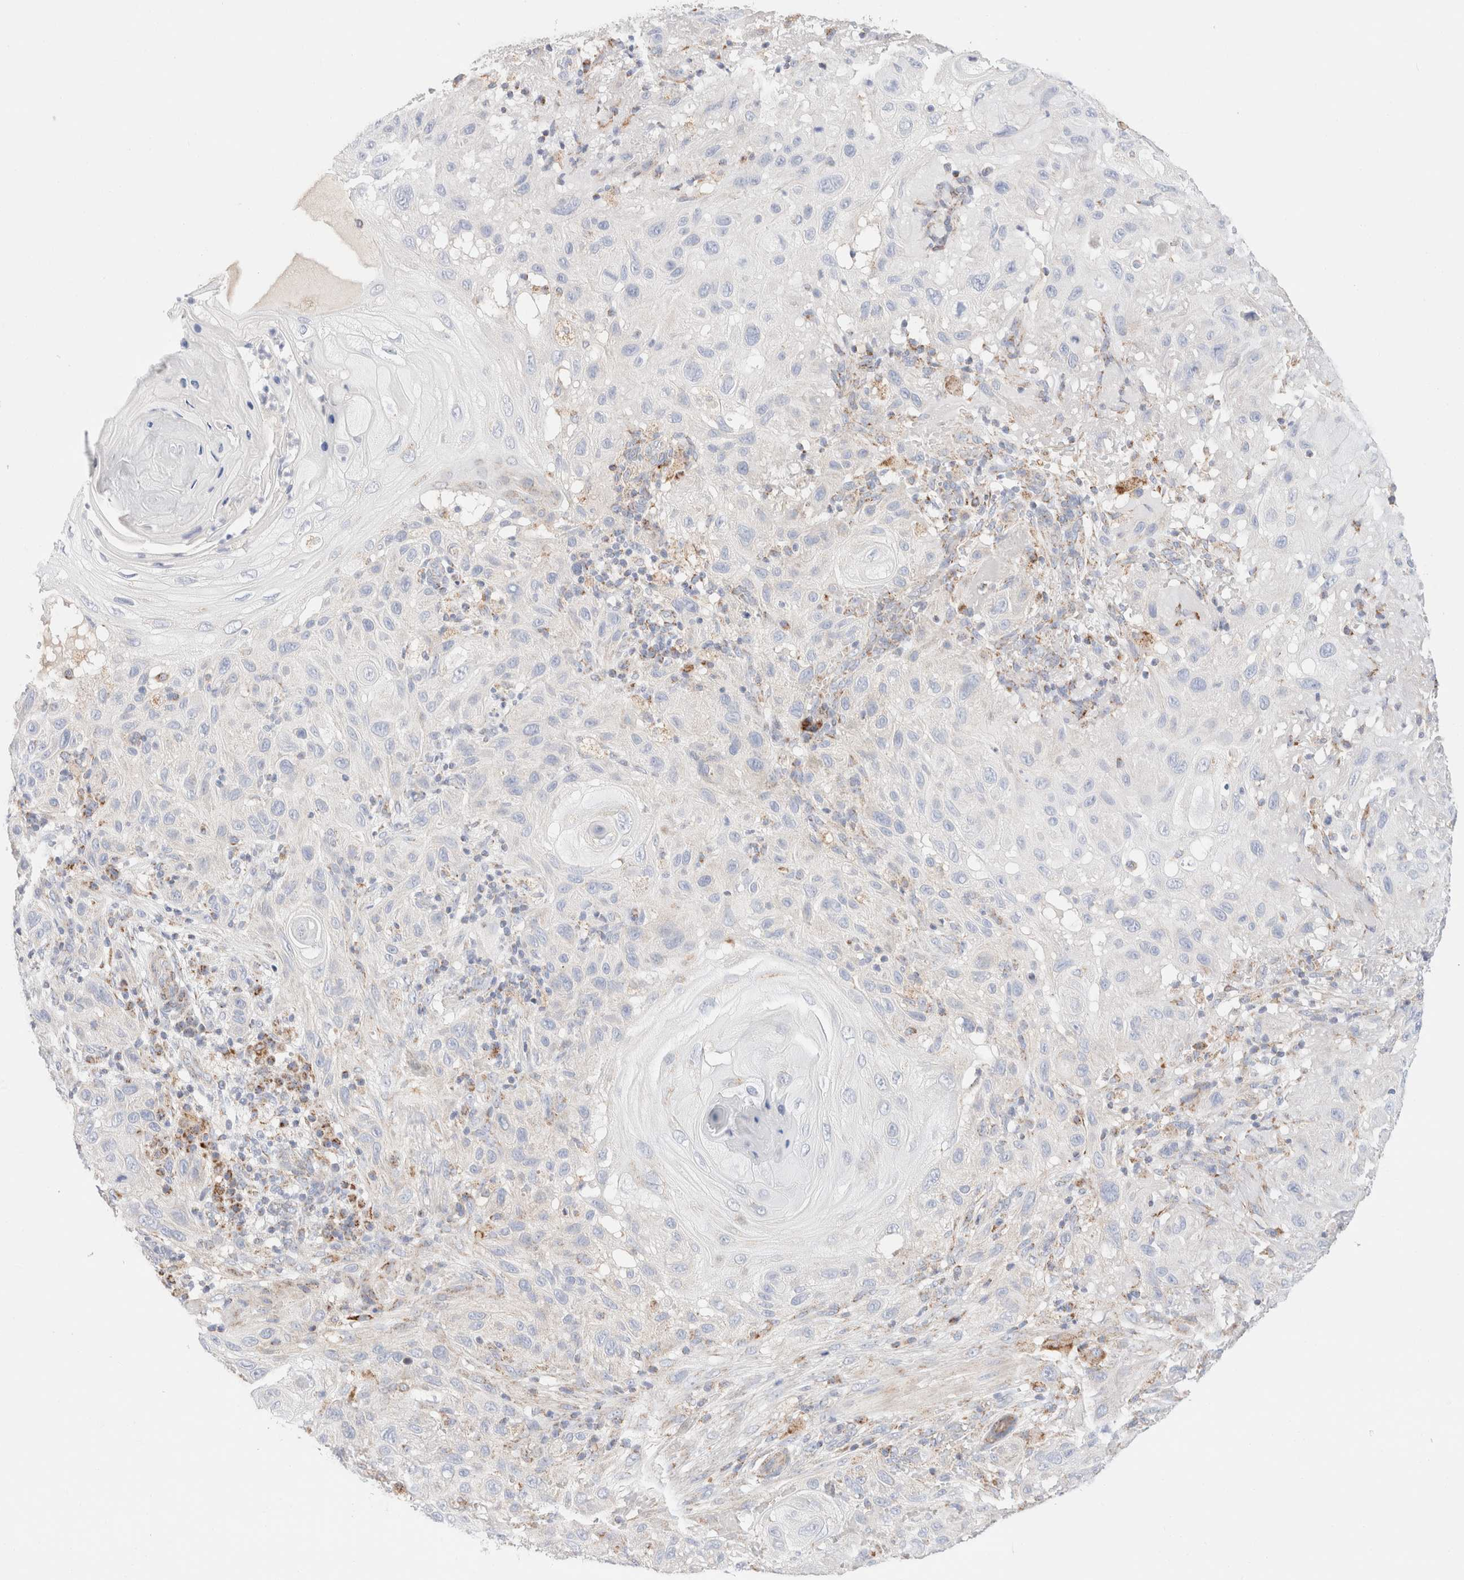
{"staining": {"intensity": "negative", "quantity": "none", "location": "none"}, "tissue": "skin cancer", "cell_type": "Tumor cells", "image_type": "cancer", "snomed": [{"axis": "morphology", "description": "Normal tissue, NOS"}, {"axis": "morphology", "description": "Squamous cell carcinoma, NOS"}, {"axis": "topography", "description": "Skin"}], "caption": "High power microscopy image of an immunohistochemistry histopathology image of squamous cell carcinoma (skin), revealing no significant positivity in tumor cells.", "gene": "ATP6V1C1", "patient": {"sex": "female", "age": 96}}